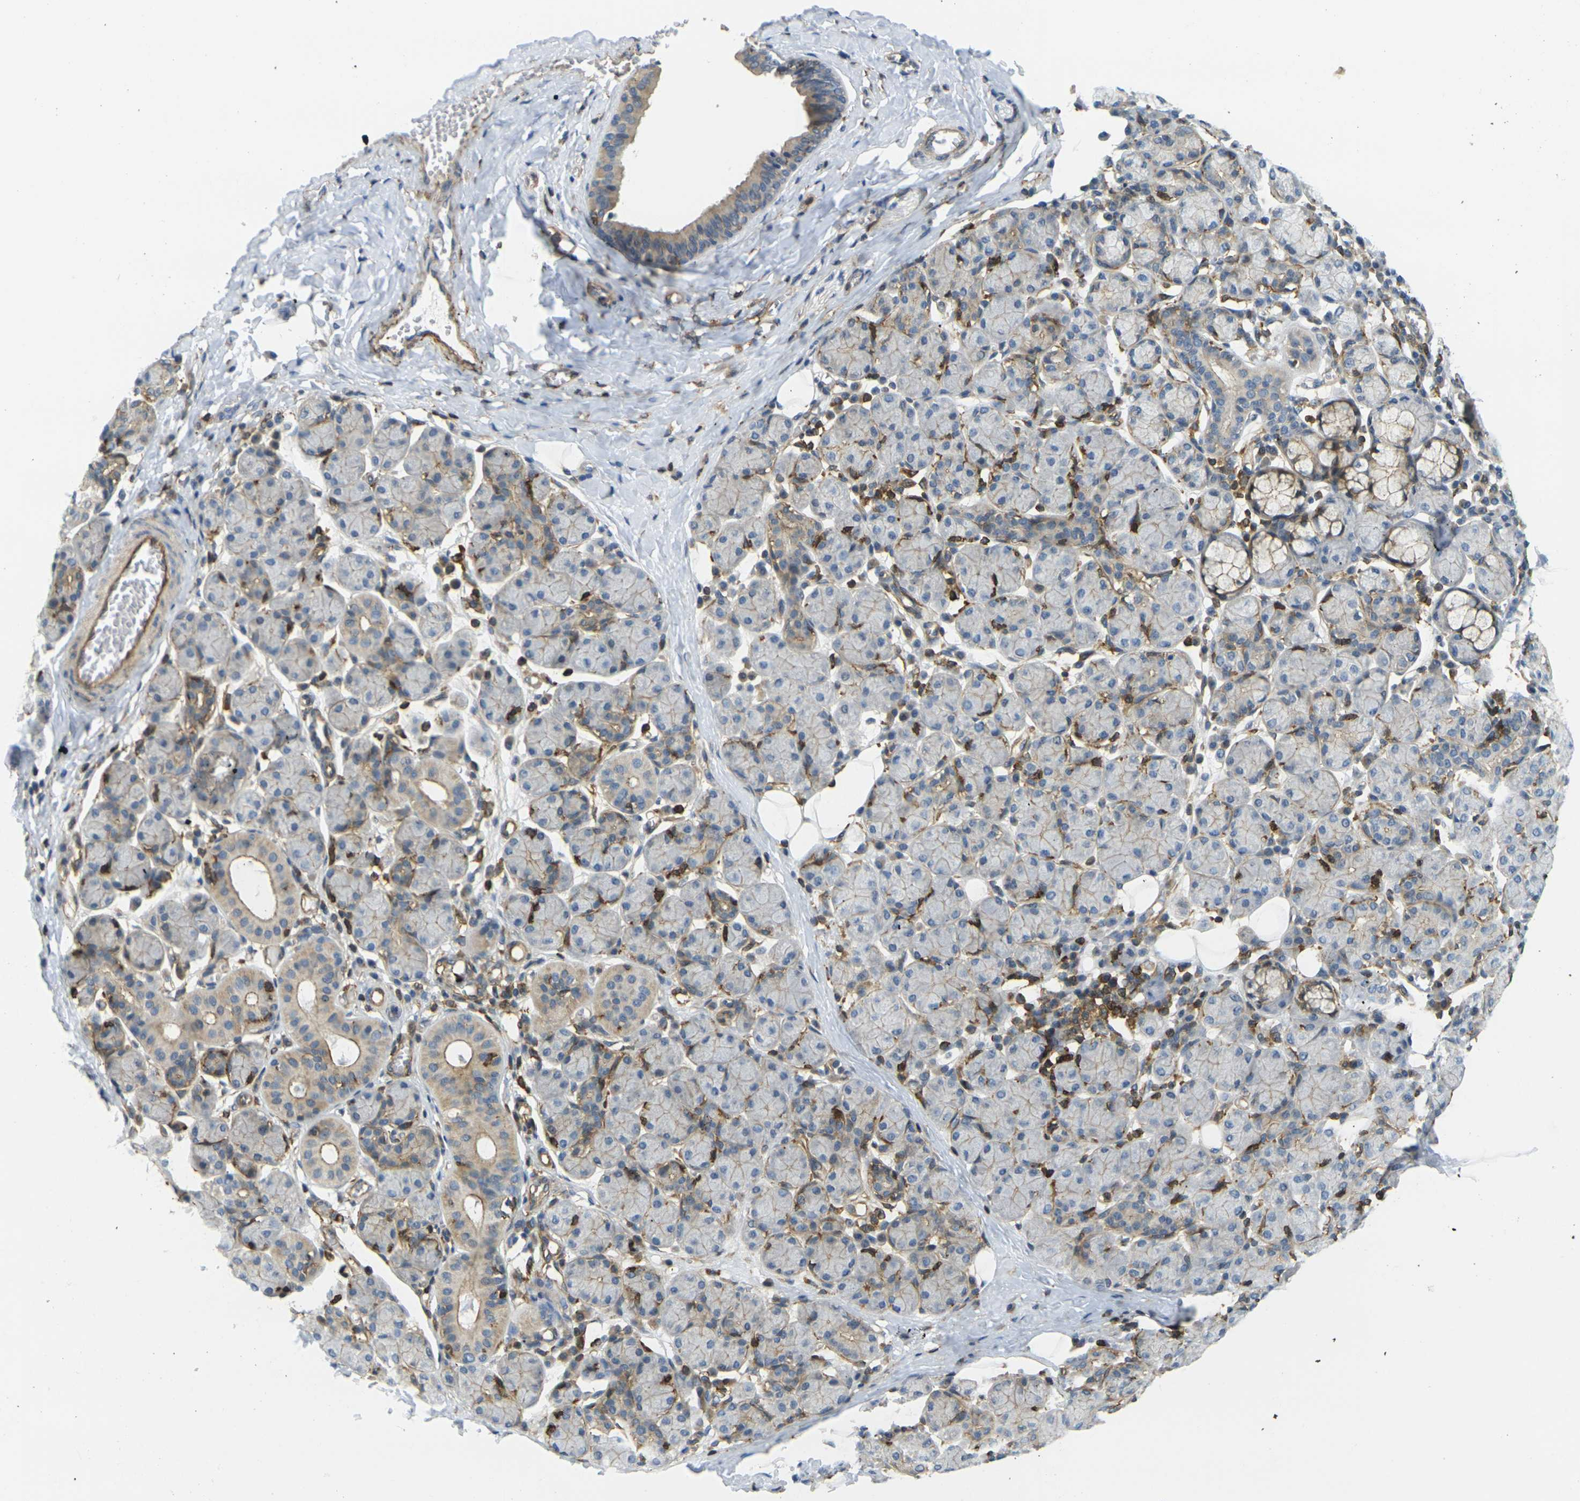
{"staining": {"intensity": "moderate", "quantity": "25%-75%", "location": "cytoplasmic/membranous"}, "tissue": "salivary gland", "cell_type": "Glandular cells", "image_type": "normal", "snomed": [{"axis": "morphology", "description": "Normal tissue, NOS"}, {"axis": "morphology", "description": "Inflammation, NOS"}, {"axis": "topography", "description": "Lymph node"}, {"axis": "topography", "description": "Salivary gland"}], "caption": "Salivary gland stained with a brown dye demonstrates moderate cytoplasmic/membranous positive expression in about 25%-75% of glandular cells.", "gene": "LASP1", "patient": {"sex": "male", "age": 3}}